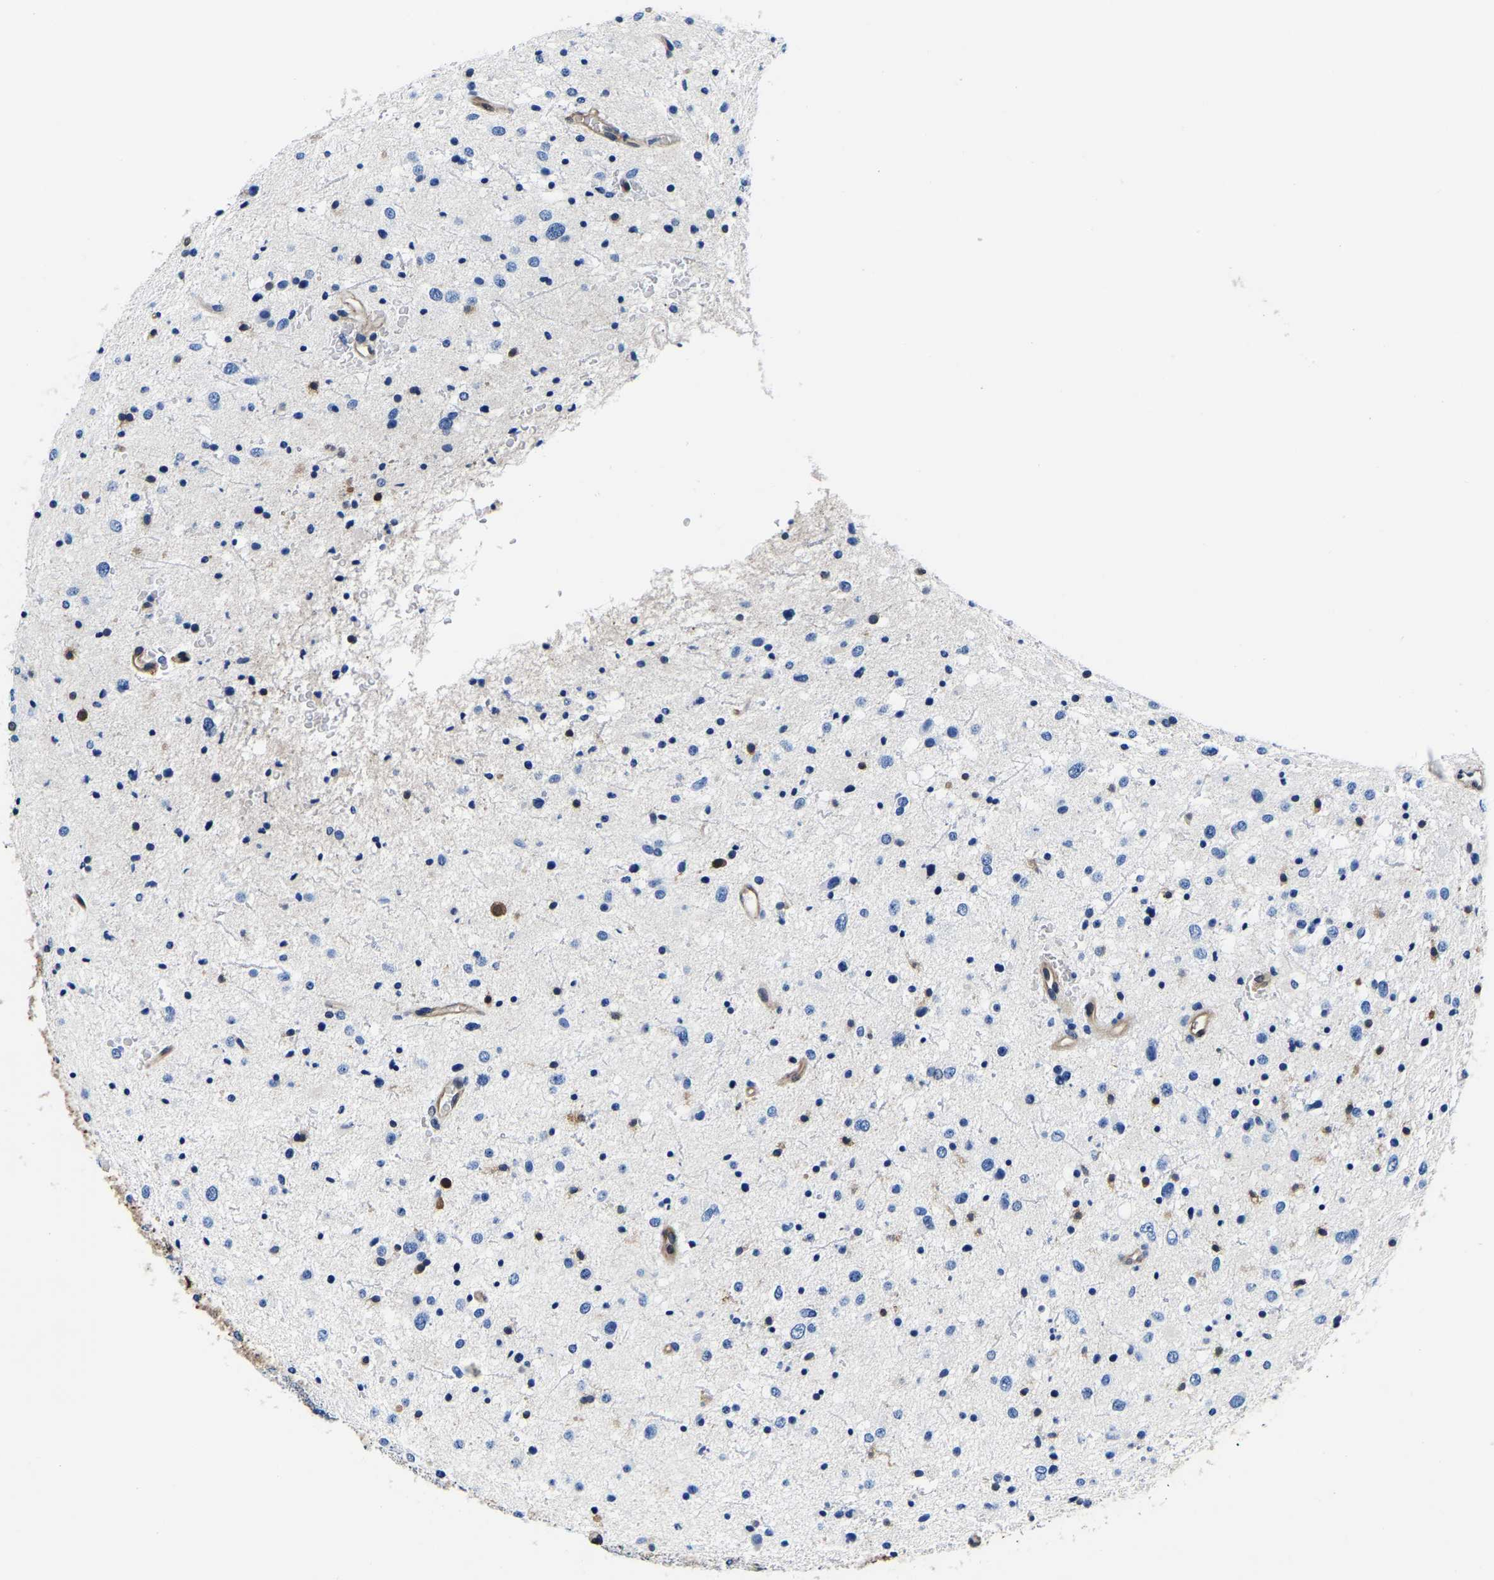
{"staining": {"intensity": "negative", "quantity": "none", "location": "none"}, "tissue": "glioma", "cell_type": "Tumor cells", "image_type": "cancer", "snomed": [{"axis": "morphology", "description": "Glioma, malignant, Low grade"}, {"axis": "topography", "description": "Brain"}], "caption": "Human low-grade glioma (malignant) stained for a protein using immunohistochemistry demonstrates no expression in tumor cells.", "gene": "S100A13", "patient": {"sex": "female", "age": 37}}